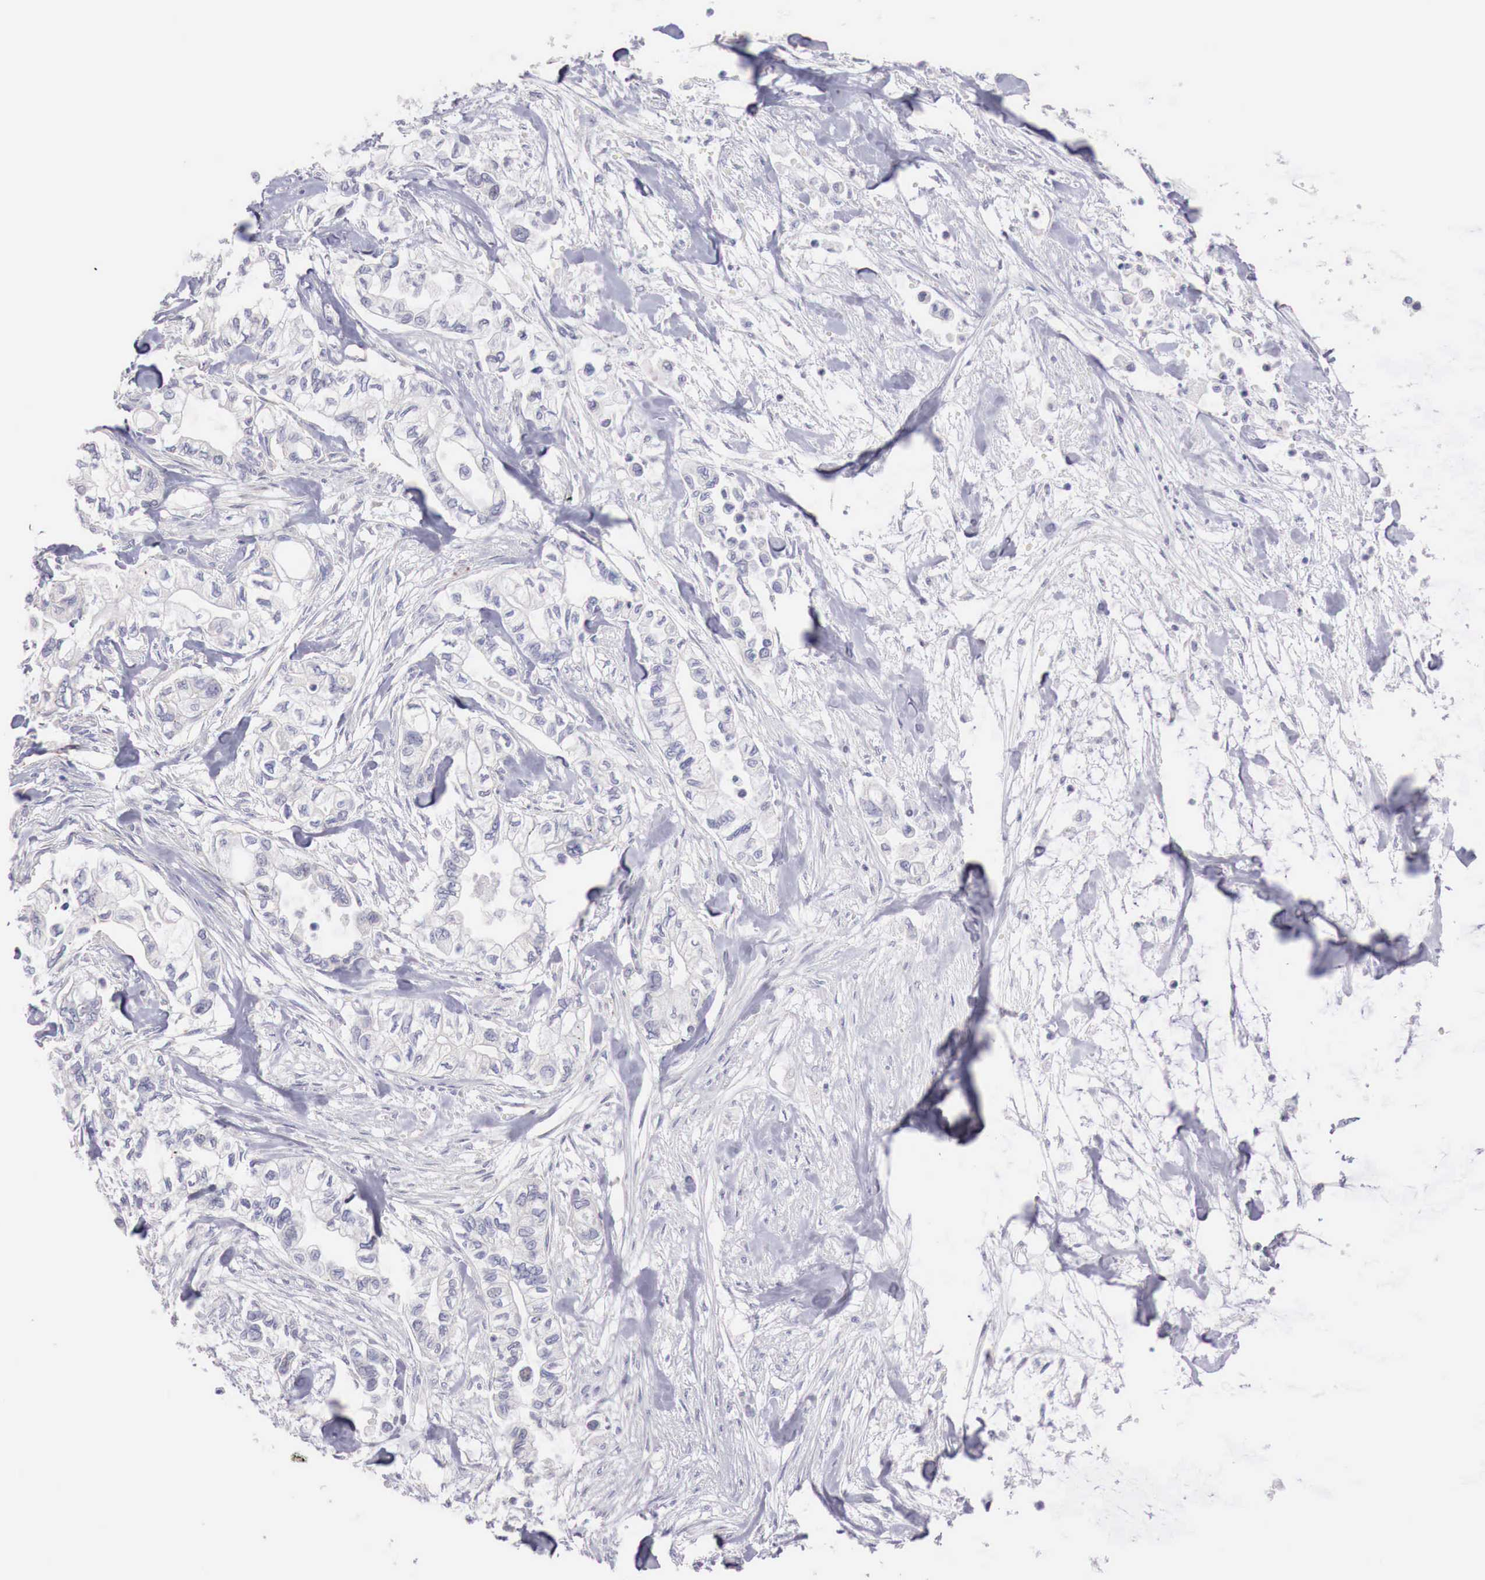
{"staining": {"intensity": "negative", "quantity": "none", "location": "none"}, "tissue": "pancreatic cancer", "cell_type": "Tumor cells", "image_type": "cancer", "snomed": [{"axis": "morphology", "description": "Adenocarcinoma, NOS"}, {"axis": "topography", "description": "Pancreas"}], "caption": "IHC image of pancreatic cancer stained for a protein (brown), which exhibits no positivity in tumor cells.", "gene": "CLCN5", "patient": {"sex": "male", "age": 79}}